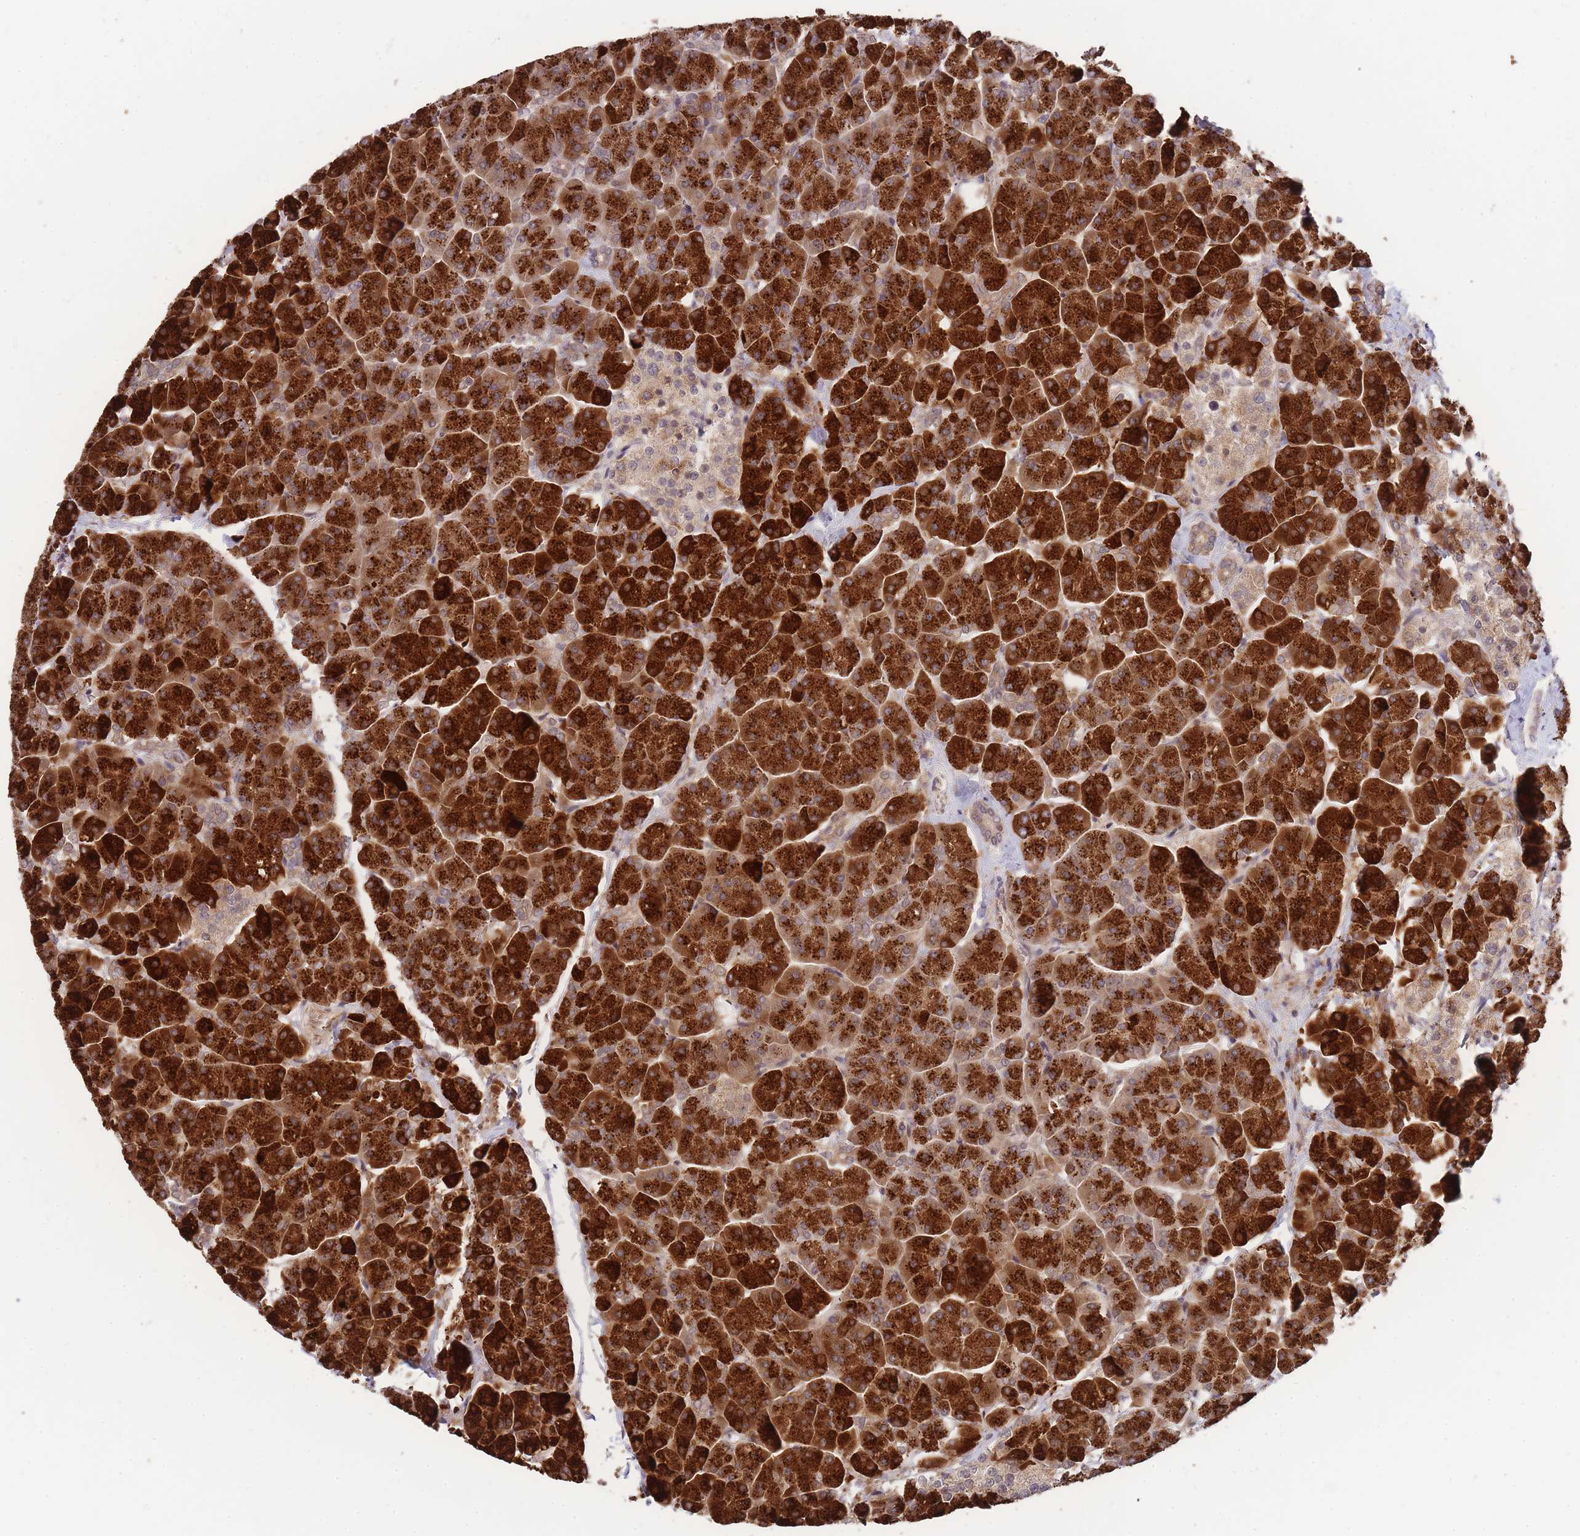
{"staining": {"intensity": "strong", "quantity": ">75%", "location": "cytoplasmic/membranous"}, "tissue": "pancreas", "cell_type": "Exocrine glandular cells", "image_type": "normal", "snomed": [{"axis": "morphology", "description": "Normal tissue, NOS"}, {"axis": "topography", "description": "Pancreas"}, {"axis": "topography", "description": "Peripheral nerve tissue"}], "caption": "Immunohistochemical staining of unremarkable pancreas displays >75% levels of strong cytoplasmic/membranous protein positivity in about >75% of exocrine glandular cells.", "gene": "RALGDS", "patient": {"sex": "male", "age": 54}}